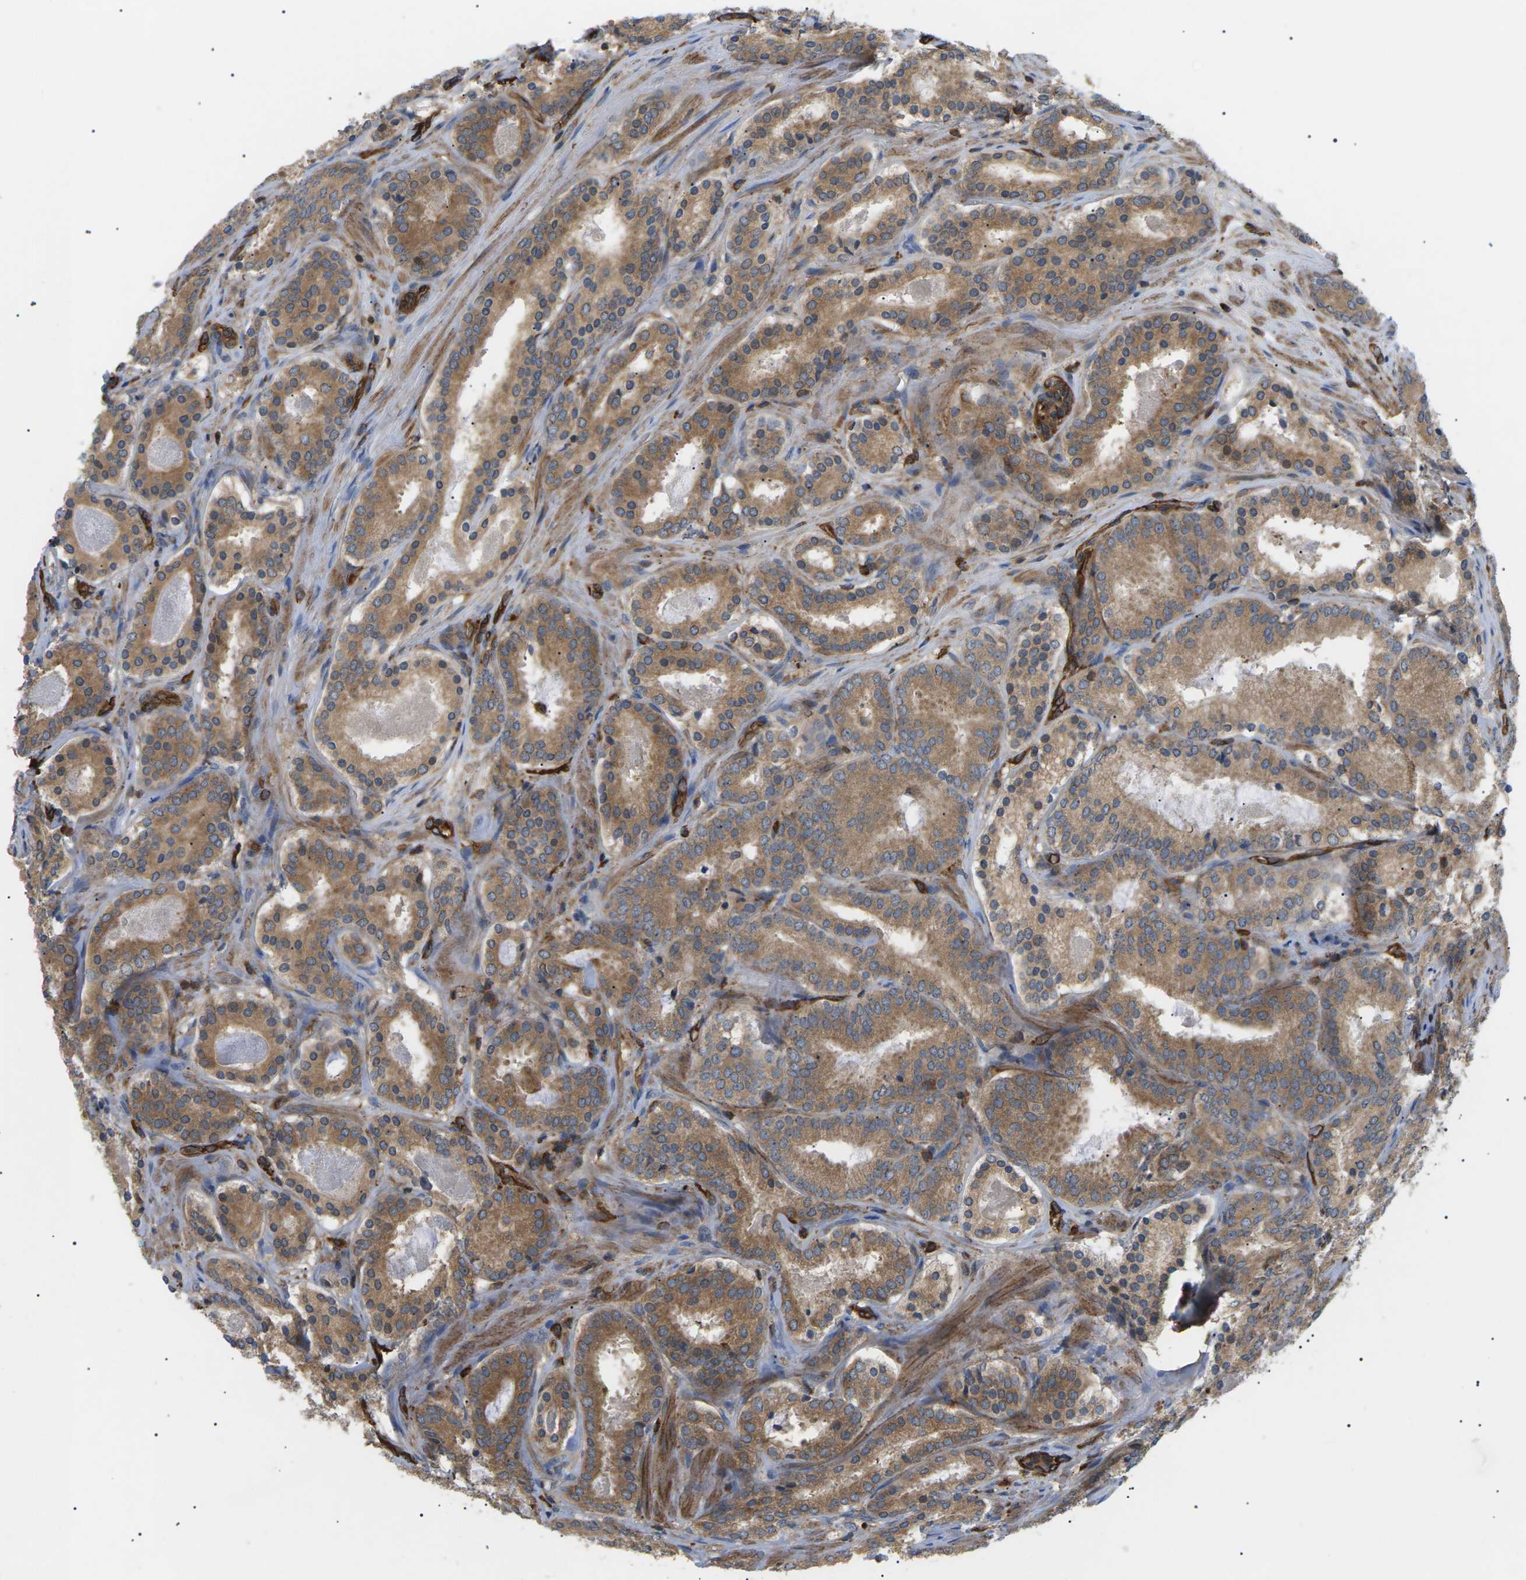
{"staining": {"intensity": "moderate", "quantity": ">75%", "location": "cytoplasmic/membranous"}, "tissue": "prostate cancer", "cell_type": "Tumor cells", "image_type": "cancer", "snomed": [{"axis": "morphology", "description": "Adenocarcinoma, Low grade"}, {"axis": "topography", "description": "Prostate"}], "caption": "Immunohistochemical staining of human prostate low-grade adenocarcinoma demonstrates medium levels of moderate cytoplasmic/membranous protein expression in about >75% of tumor cells.", "gene": "TMTC4", "patient": {"sex": "male", "age": 69}}